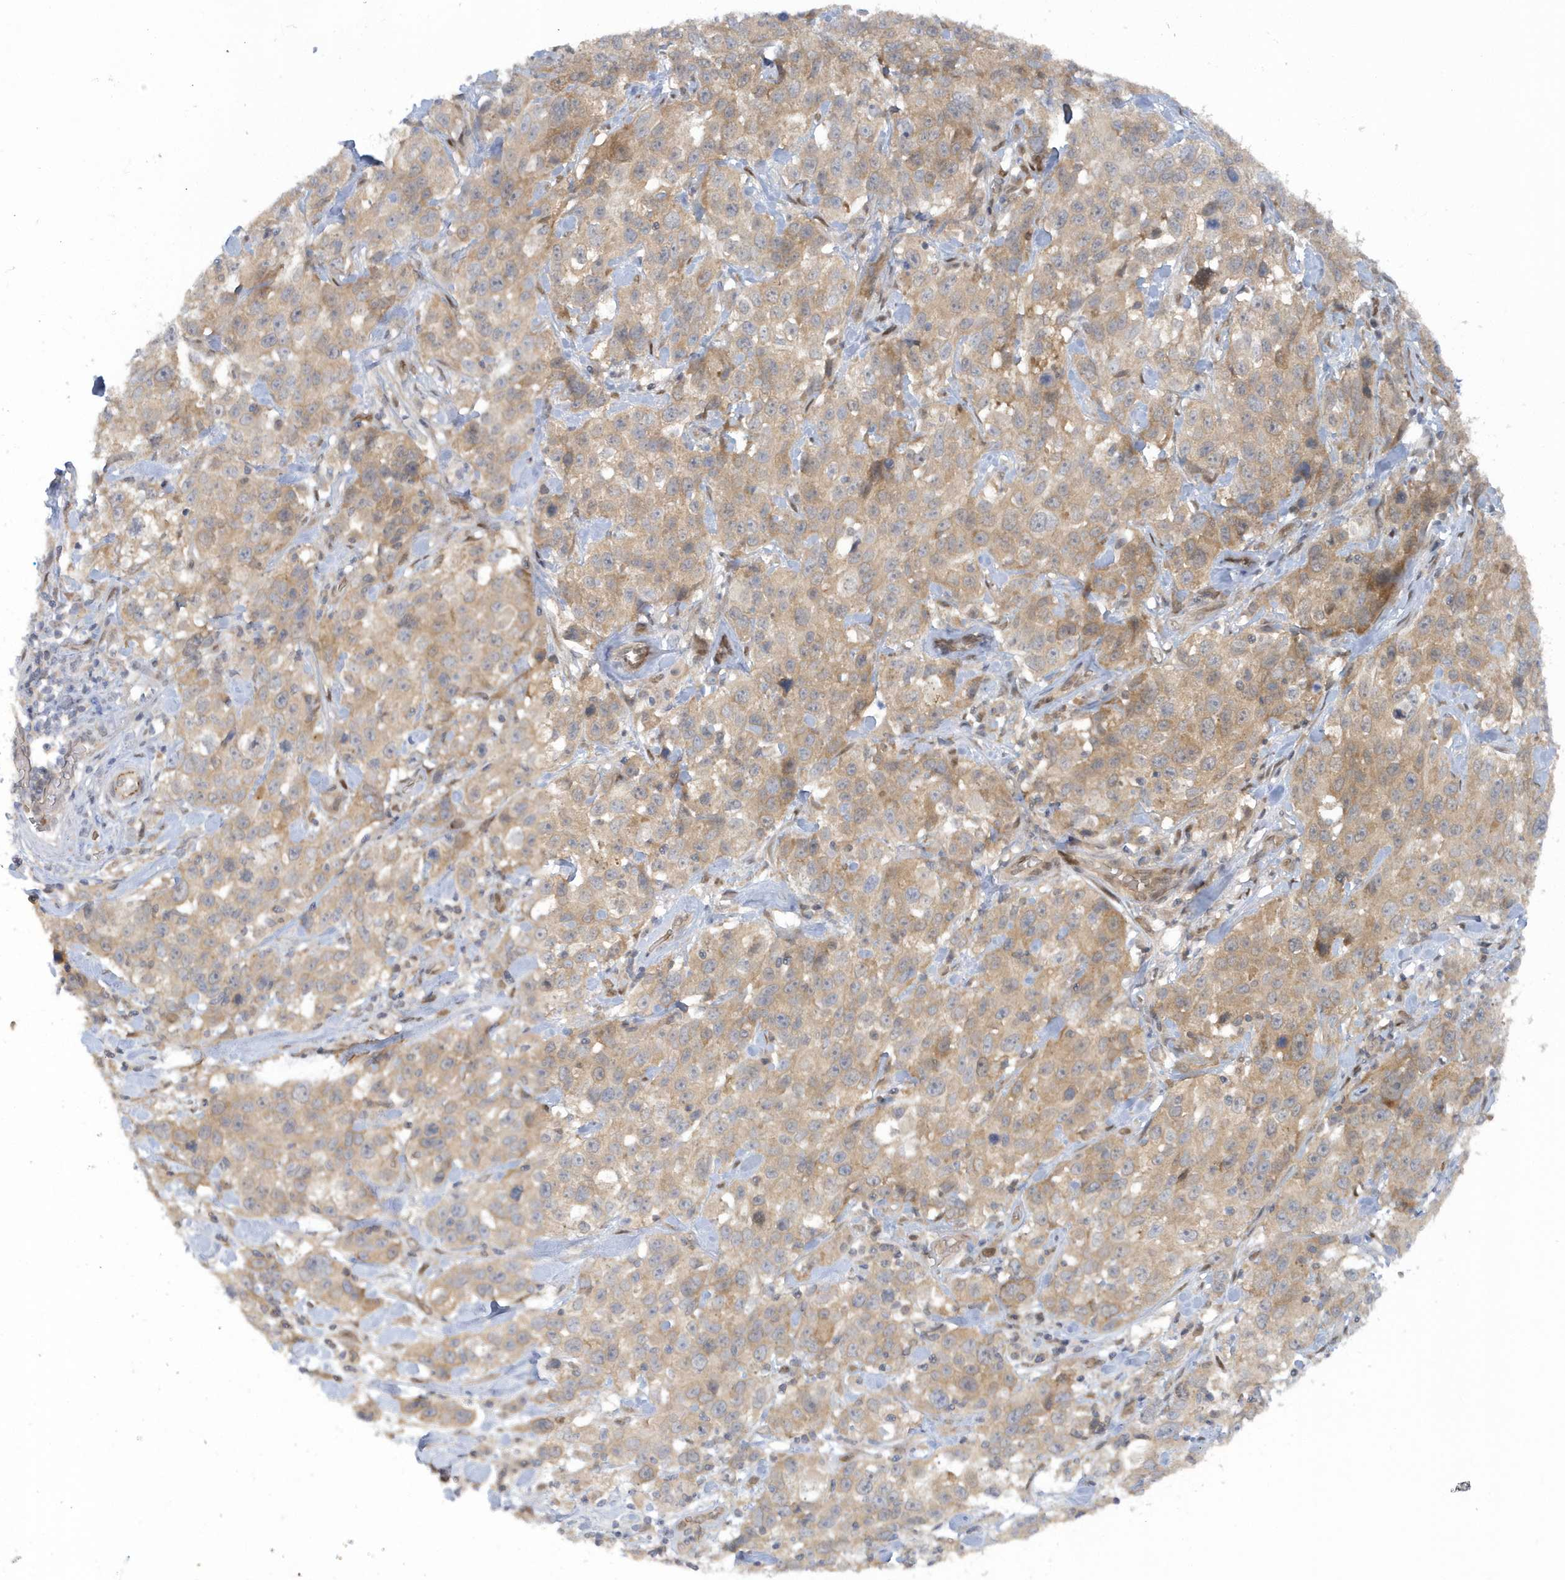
{"staining": {"intensity": "weak", "quantity": "25%-75%", "location": "cytoplasmic/membranous"}, "tissue": "stomach cancer", "cell_type": "Tumor cells", "image_type": "cancer", "snomed": [{"axis": "morphology", "description": "Normal tissue, NOS"}, {"axis": "morphology", "description": "Adenocarcinoma, NOS"}, {"axis": "topography", "description": "Lymph node"}, {"axis": "topography", "description": "Stomach"}], "caption": "Weak cytoplasmic/membranous protein staining is seen in about 25%-75% of tumor cells in stomach cancer.", "gene": "ATG4A", "patient": {"sex": "male", "age": 48}}